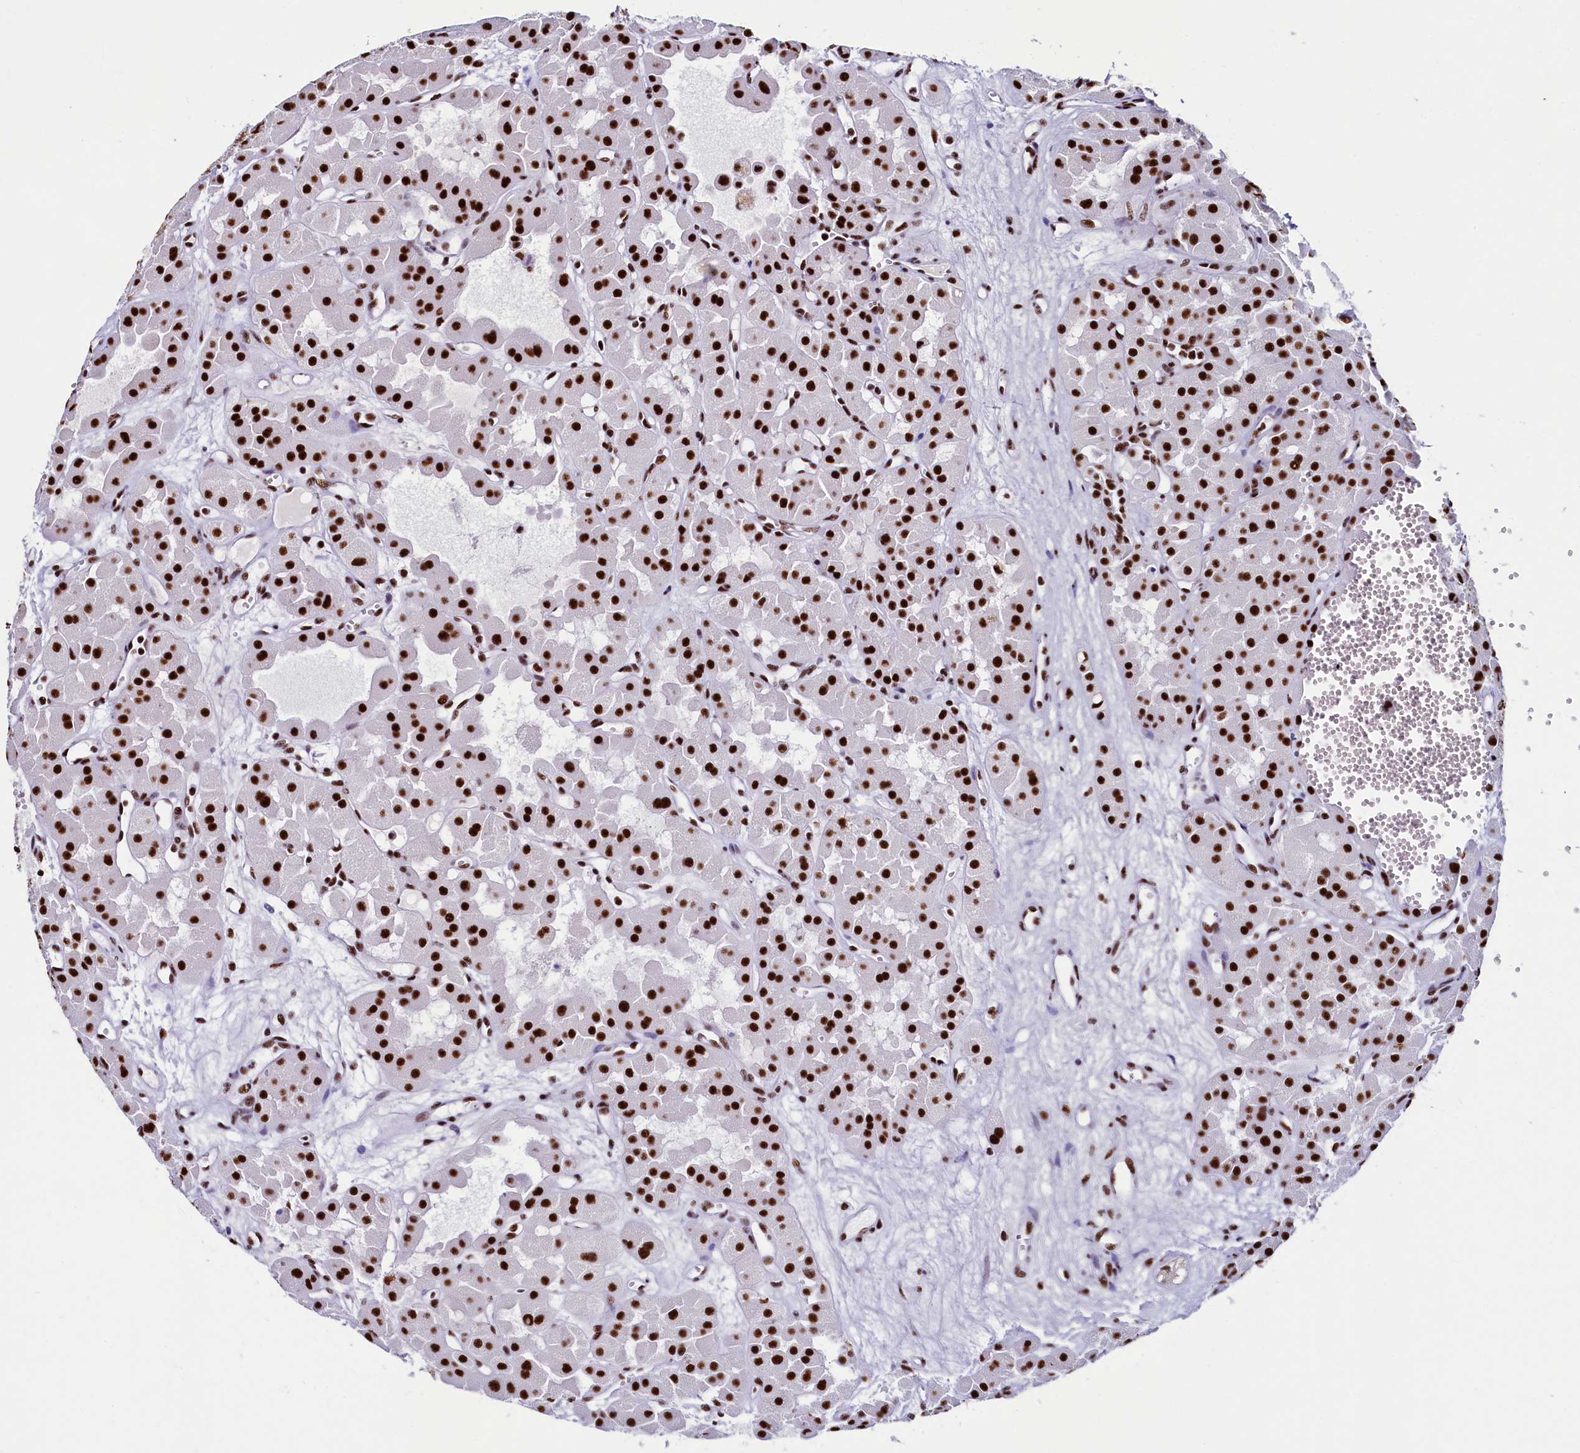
{"staining": {"intensity": "strong", "quantity": ">75%", "location": "nuclear"}, "tissue": "renal cancer", "cell_type": "Tumor cells", "image_type": "cancer", "snomed": [{"axis": "morphology", "description": "Carcinoma, NOS"}, {"axis": "topography", "description": "Kidney"}], "caption": "Immunohistochemistry (IHC) of human carcinoma (renal) exhibits high levels of strong nuclear expression in about >75% of tumor cells. (DAB (3,3'-diaminobenzidine) = brown stain, brightfield microscopy at high magnification).", "gene": "SRRM2", "patient": {"sex": "female", "age": 75}}